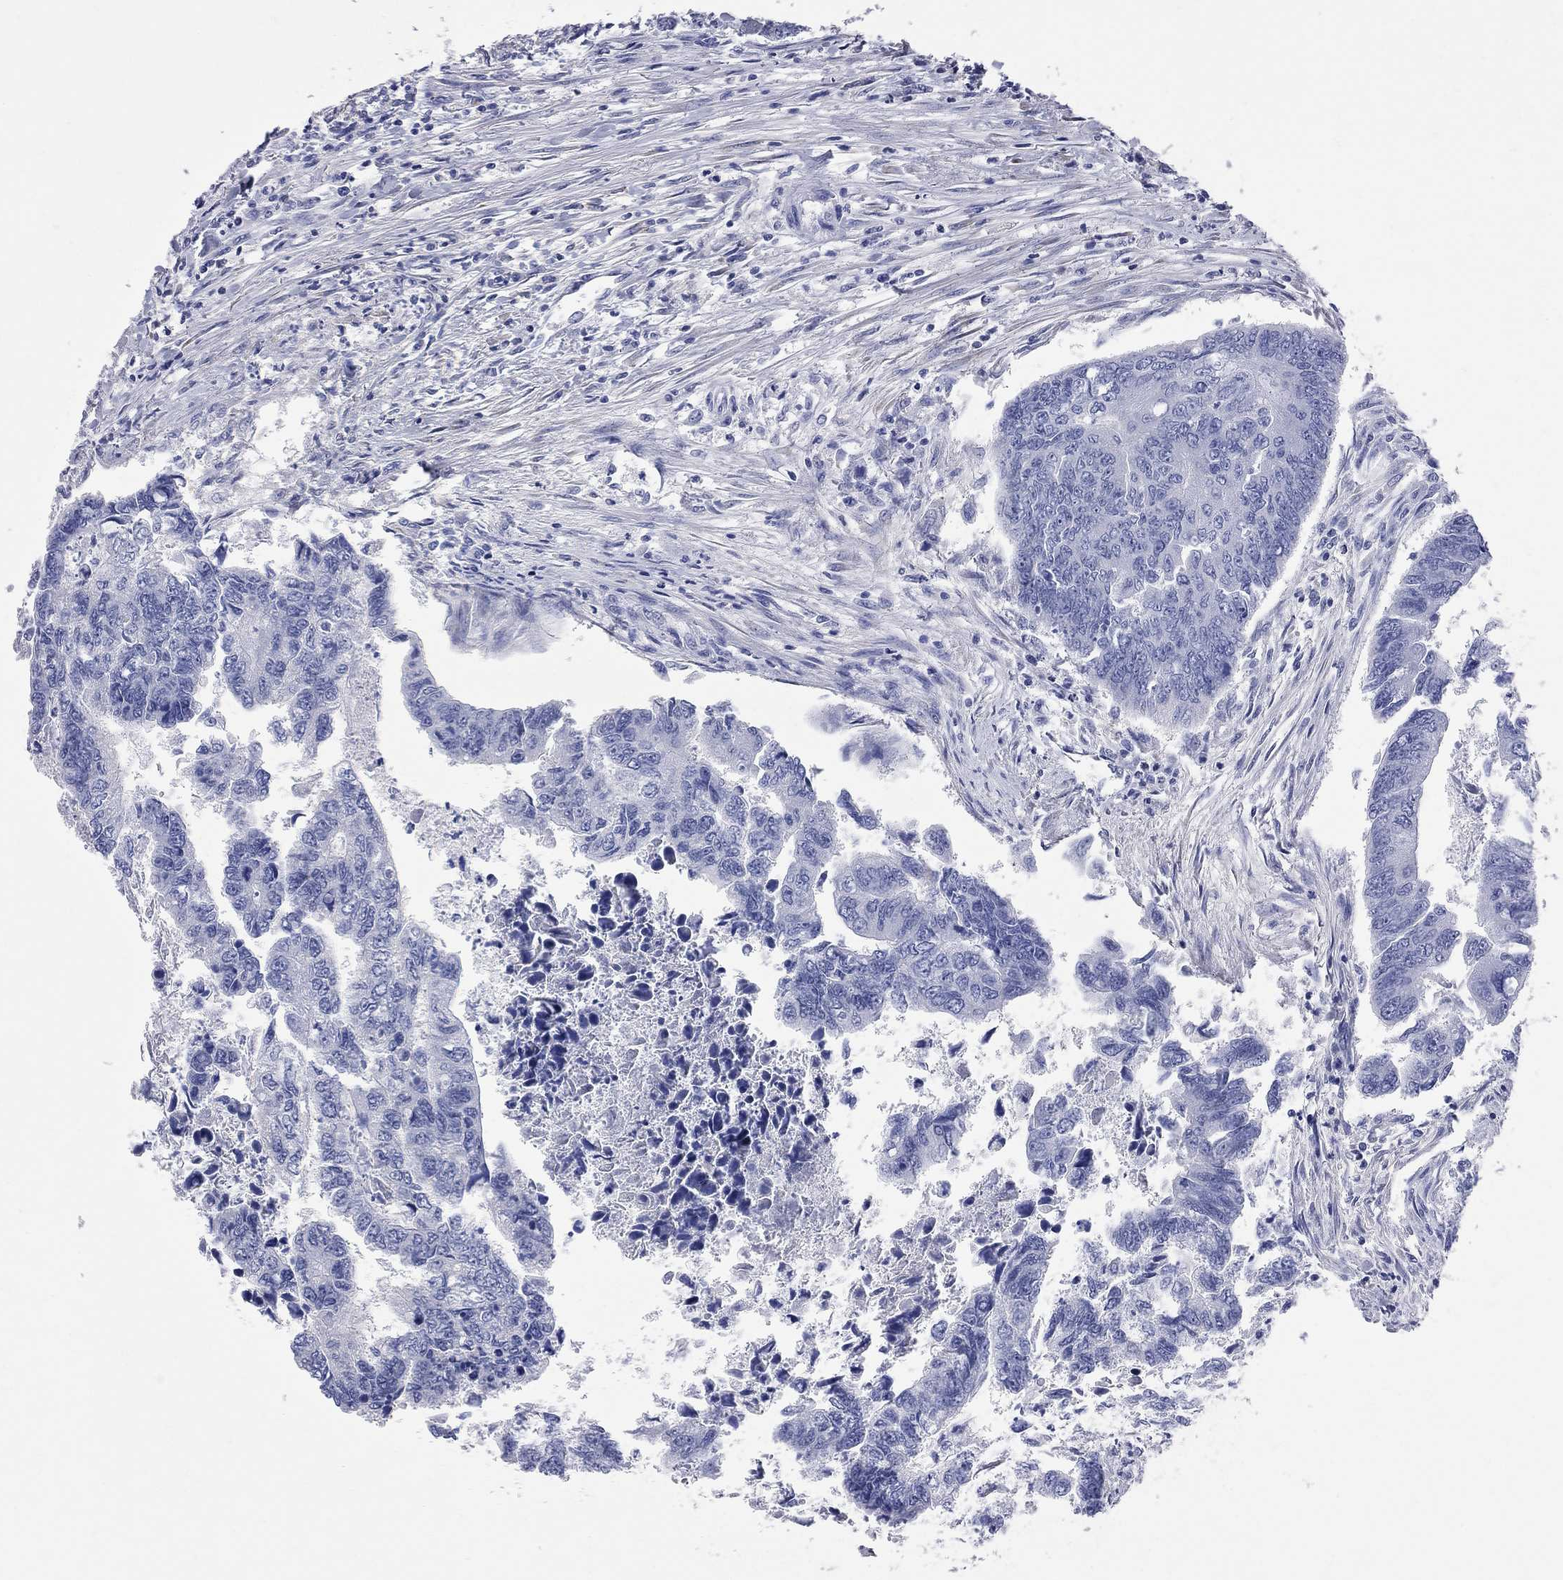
{"staining": {"intensity": "negative", "quantity": "none", "location": "none"}, "tissue": "colorectal cancer", "cell_type": "Tumor cells", "image_type": "cancer", "snomed": [{"axis": "morphology", "description": "Adenocarcinoma, NOS"}, {"axis": "topography", "description": "Colon"}], "caption": "A high-resolution histopathology image shows immunohistochemistry (IHC) staining of adenocarcinoma (colorectal), which demonstrates no significant expression in tumor cells.", "gene": "FAM221B", "patient": {"sex": "female", "age": 65}}